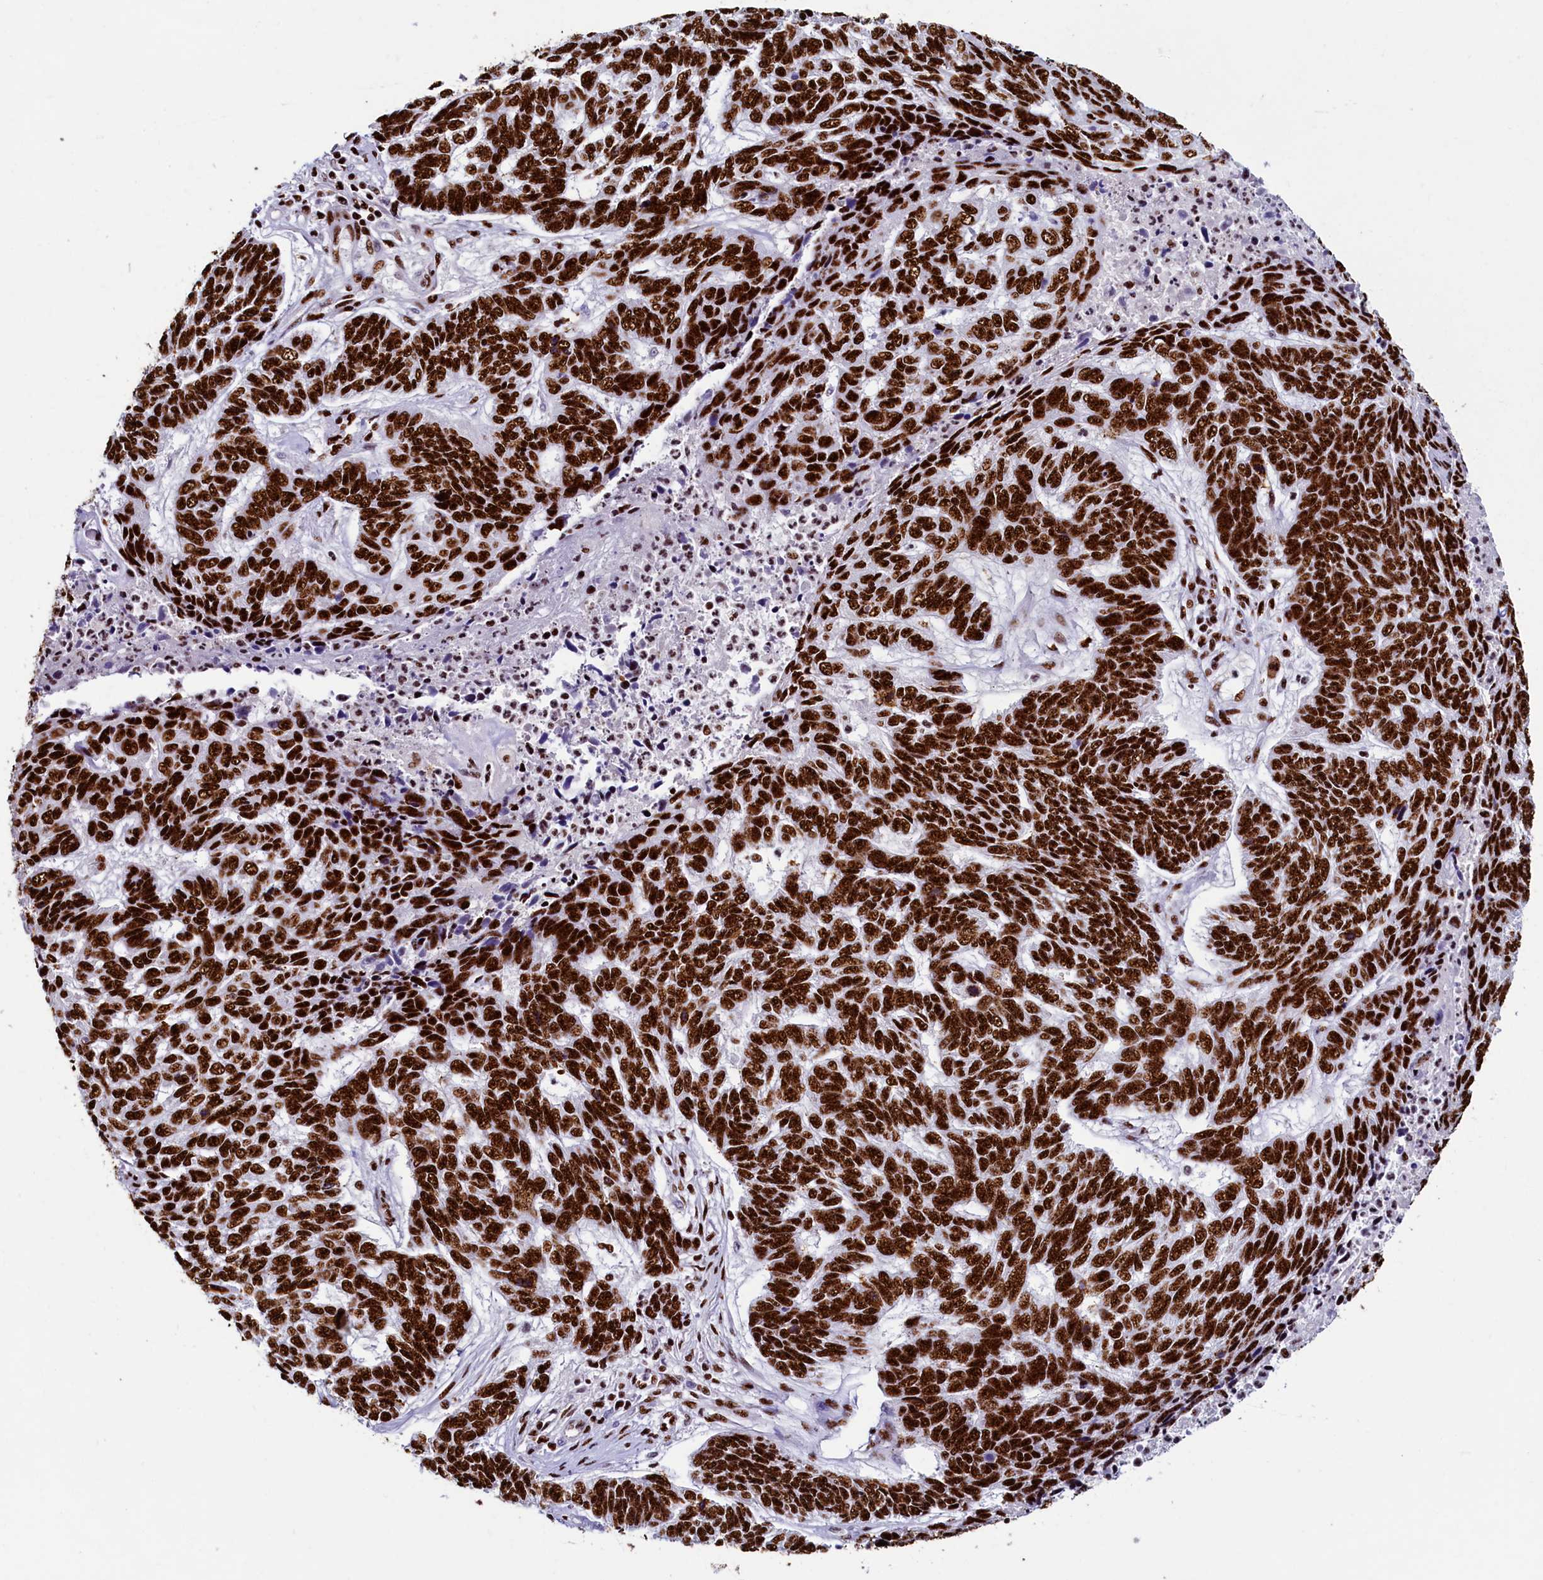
{"staining": {"intensity": "strong", "quantity": ">75%", "location": "nuclear"}, "tissue": "skin cancer", "cell_type": "Tumor cells", "image_type": "cancer", "snomed": [{"axis": "morphology", "description": "Basal cell carcinoma"}, {"axis": "topography", "description": "Skin"}], "caption": "Approximately >75% of tumor cells in skin cancer (basal cell carcinoma) exhibit strong nuclear protein expression as visualized by brown immunohistochemical staining.", "gene": "SRRM2", "patient": {"sex": "female", "age": 65}}